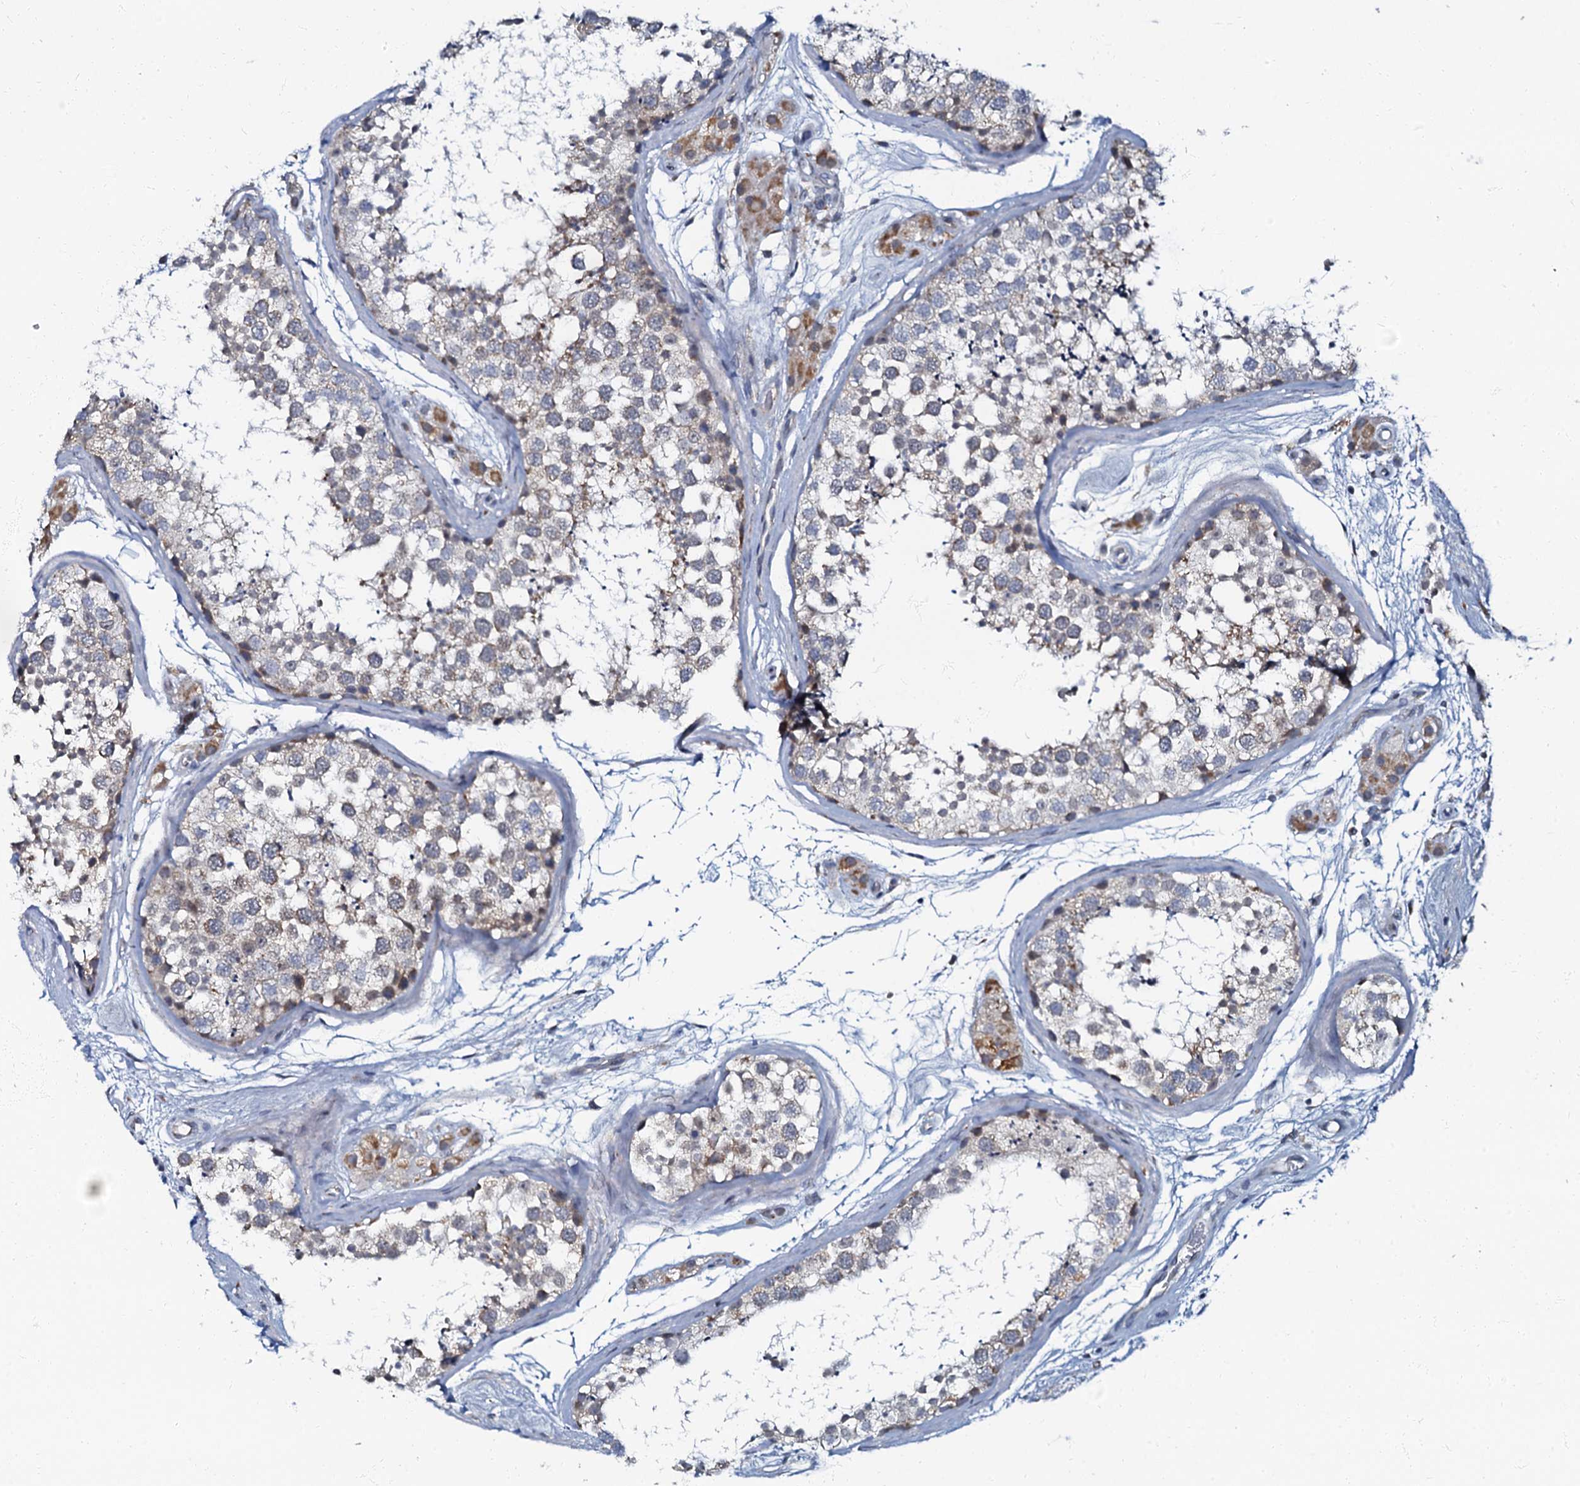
{"staining": {"intensity": "weak", "quantity": "<25%", "location": "cytoplasmic/membranous"}, "tissue": "testis", "cell_type": "Cells in seminiferous ducts", "image_type": "normal", "snomed": [{"axis": "morphology", "description": "Normal tissue, NOS"}, {"axis": "topography", "description": "Testis"}], "caption": "DAB (3,3'-diaminobenzidine) immunohistochemical staining of unremarkable human testis exhibits no significant positivity in cells in seminiferous ducts.", "gene": "MRPL51", "patient": {"sex": "male", "age": 56}}